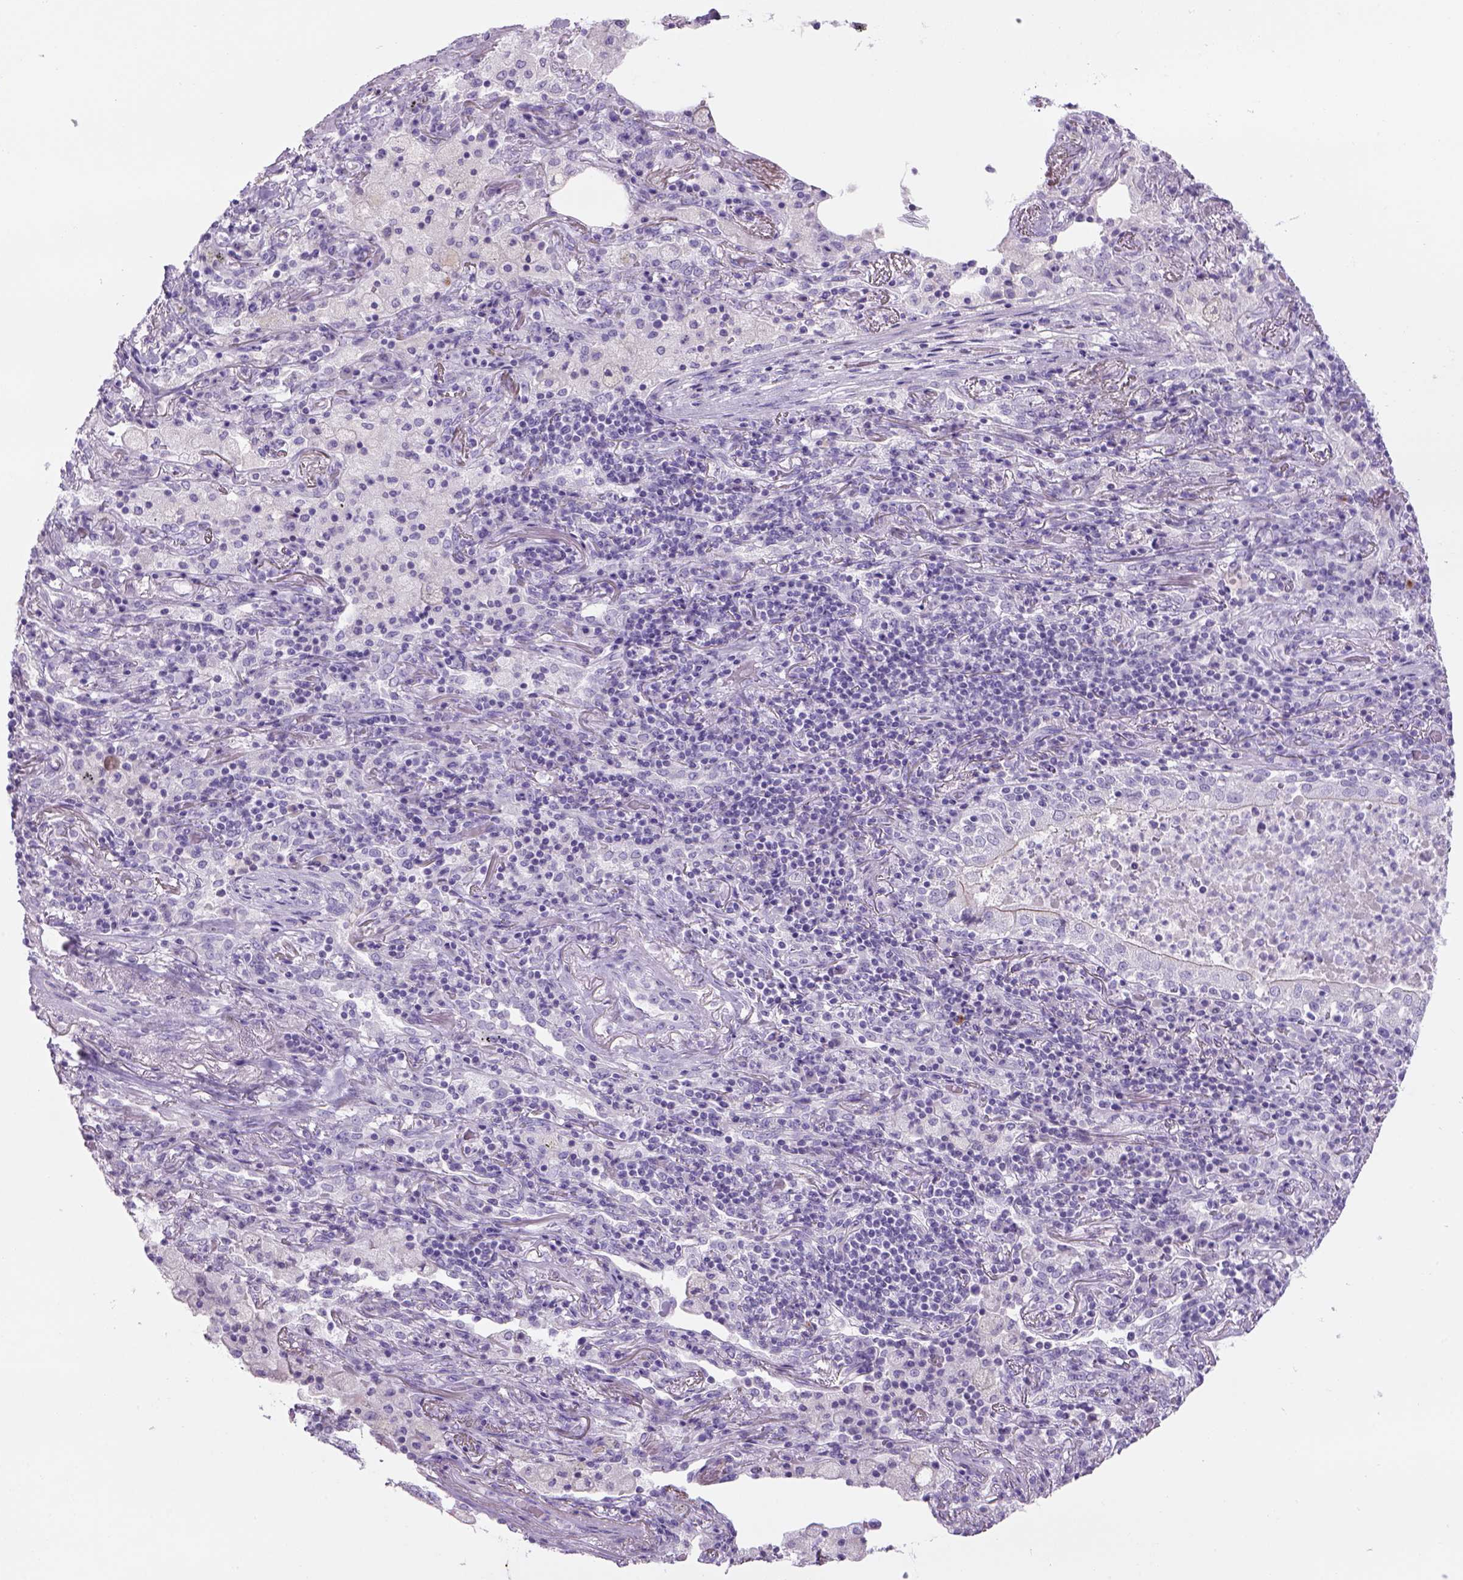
{"staining": {"intensity": "negative", "quantity": "none", "location": "none"}, "tissue": "lung cancer", "cell_type": "Tumor cells", "image_type": "cancer", "snomed": [{"axis": "morphology", "description": "Normal tissue, NOS"}, {"axis": "morphology", "description": "Squamous cell carcinoma, NOS"}, {"axis": "topography", "description": "Bronchus"}, {"axis": "topography", "description": "Lung"}], "caption": "Lung squamous cell carcinoma was stained to show a protein in brown. There is no significant staining in tumor cells.", "gene": "TENM4", "patient": {"sex": "male", "age": 64}}